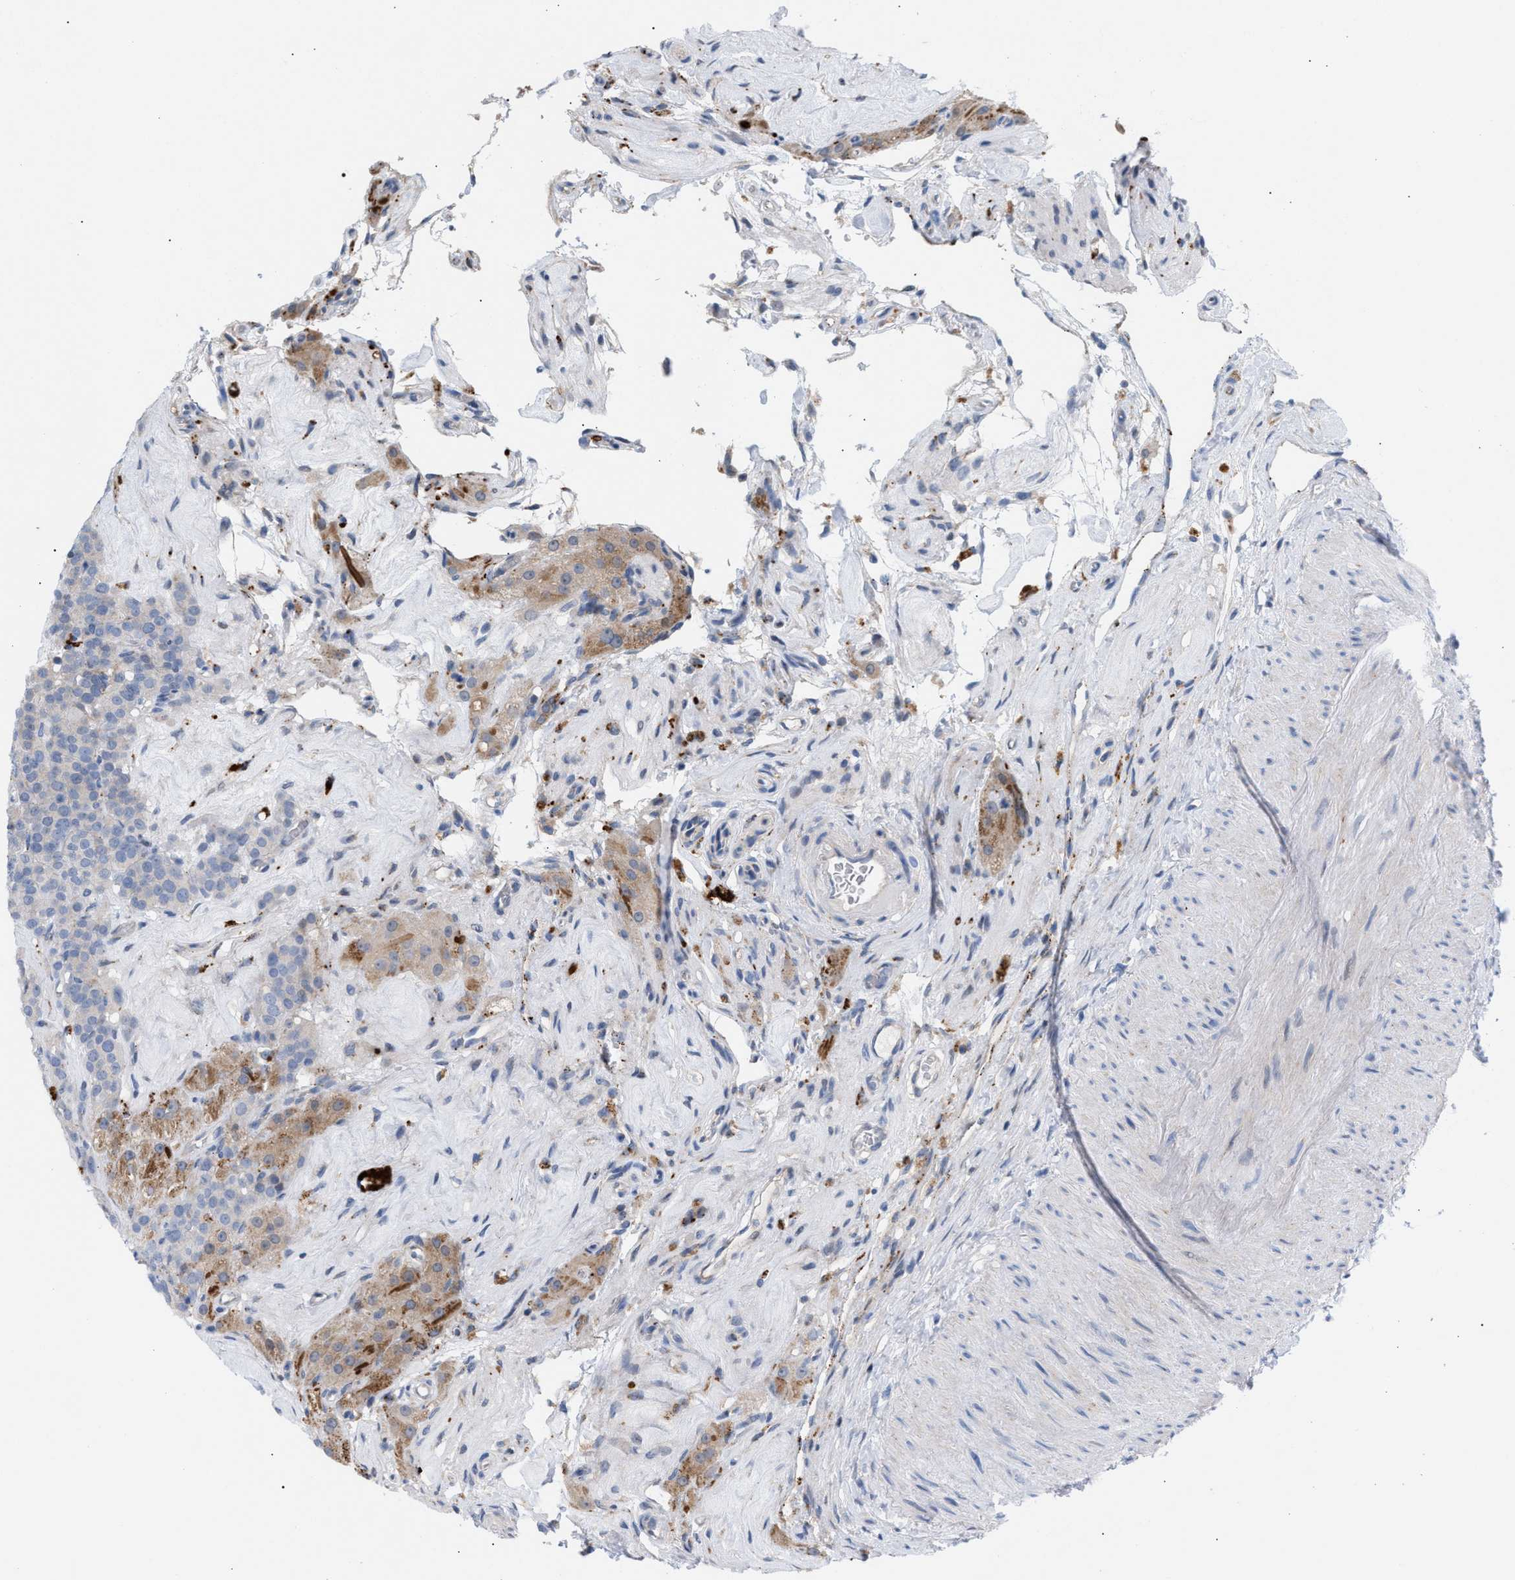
{"staining": {"intensity": "moderate", "quantity": "25%-75%", "location": "cytoplasmic/membranous"}, "tissue": "testis cancer", "cell_type": "Tumor cells", "image_type": "cancer", "snomed": [{"axis": "morphology", "description": "Seminoma, NOS"}, {"axis": "topography", "description": "Testis"}], "caption": "Seminoma (testis) stained for a protein displays moderate cytoplasmic/membranous positivity in tumor cells. (IHC, brightfield microscopy, high magnification).", "gene": "MBTD1", "patient": {"sex": "male", "age": 71}}